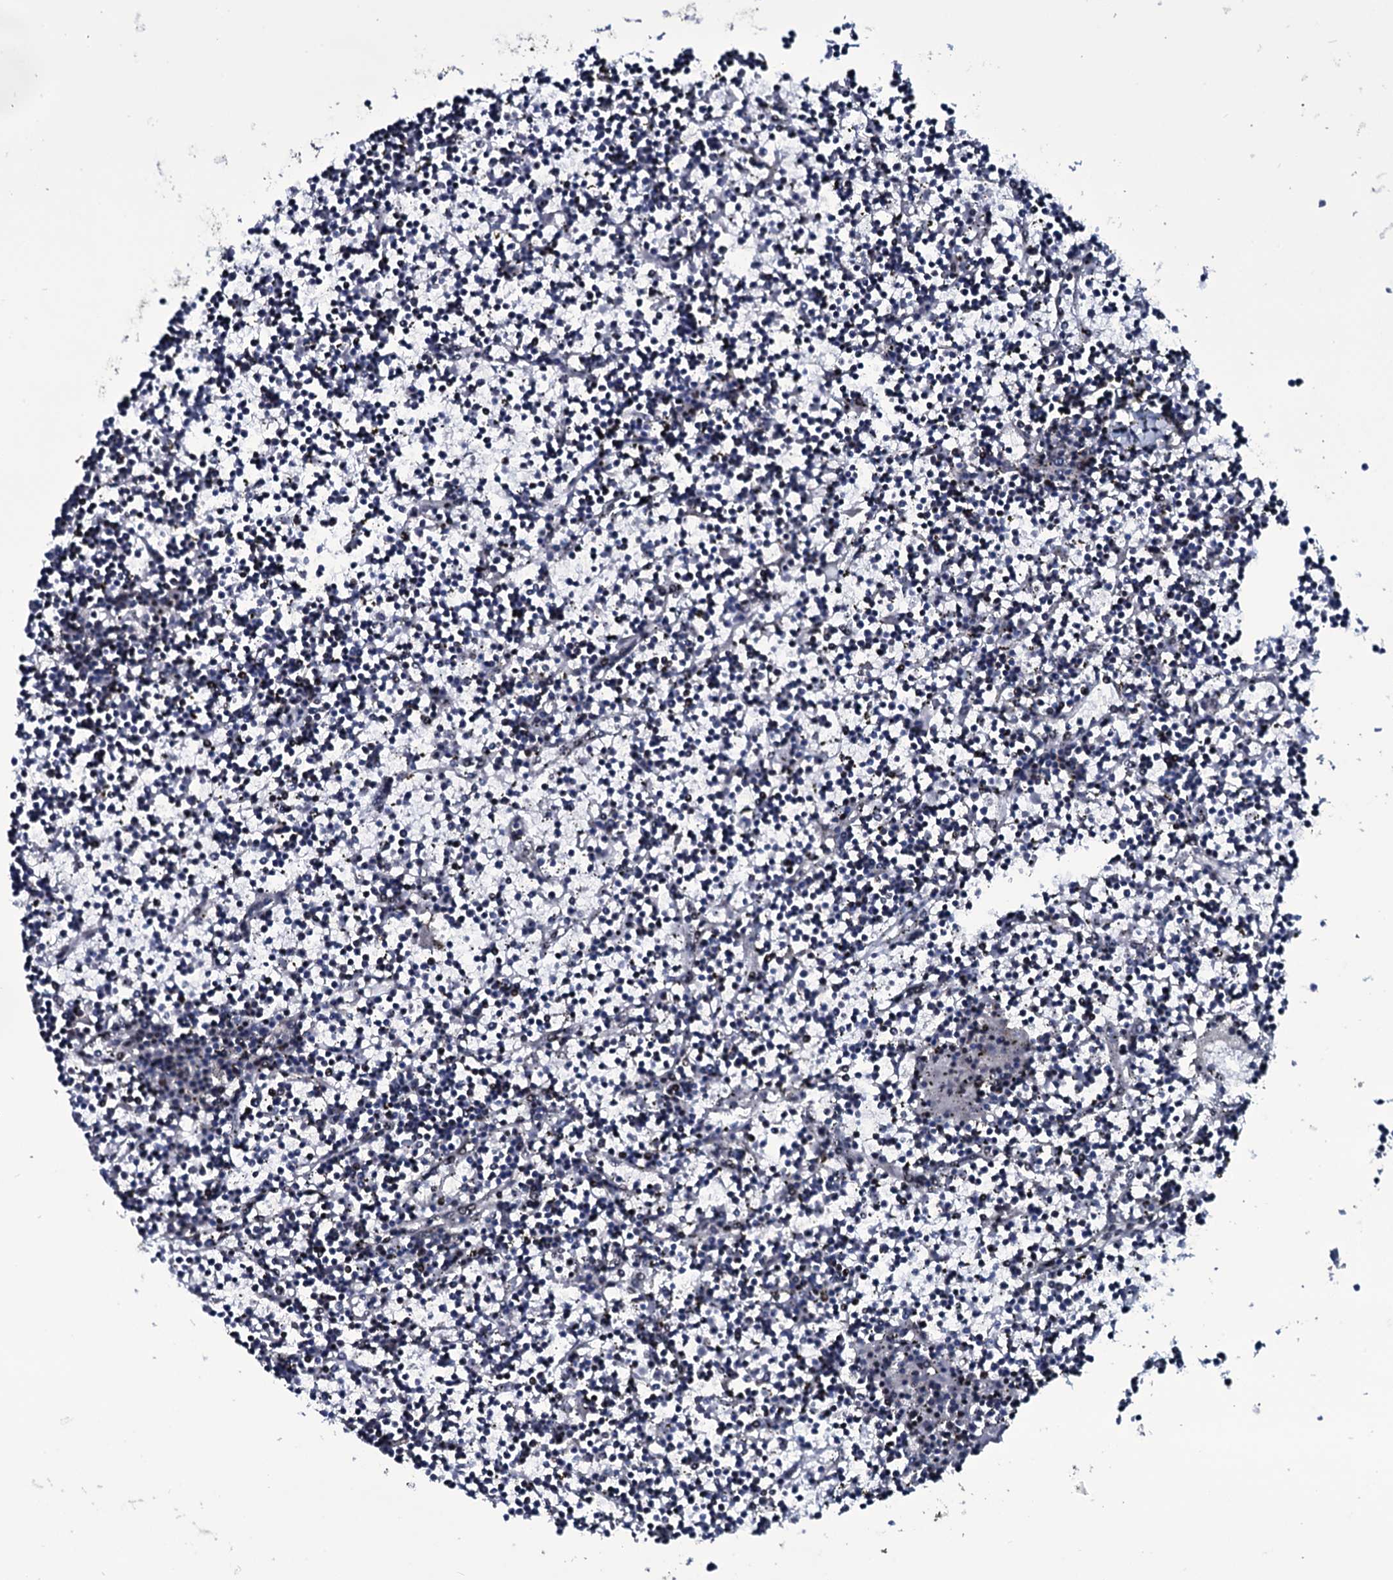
{"staining": {"intensity": "negative", "quantity": "none", "location": "none"}, "tissue": "lymphoma", "cell_type": "Tumor cells", "image_type": "cancer", "snomed": [{"axis": "morphology", "description": "Malignant lymphoma, non-Hodgkin's type, Low grade"}, {"axis": "topography", "description": "Spleen"}], "caption": "Immunohistochemical staining of human lymphoma shows no significant positivity in tumor cells.", "gene": "ZMIZ2", "patient": {"sex": "female", "age": 19}}